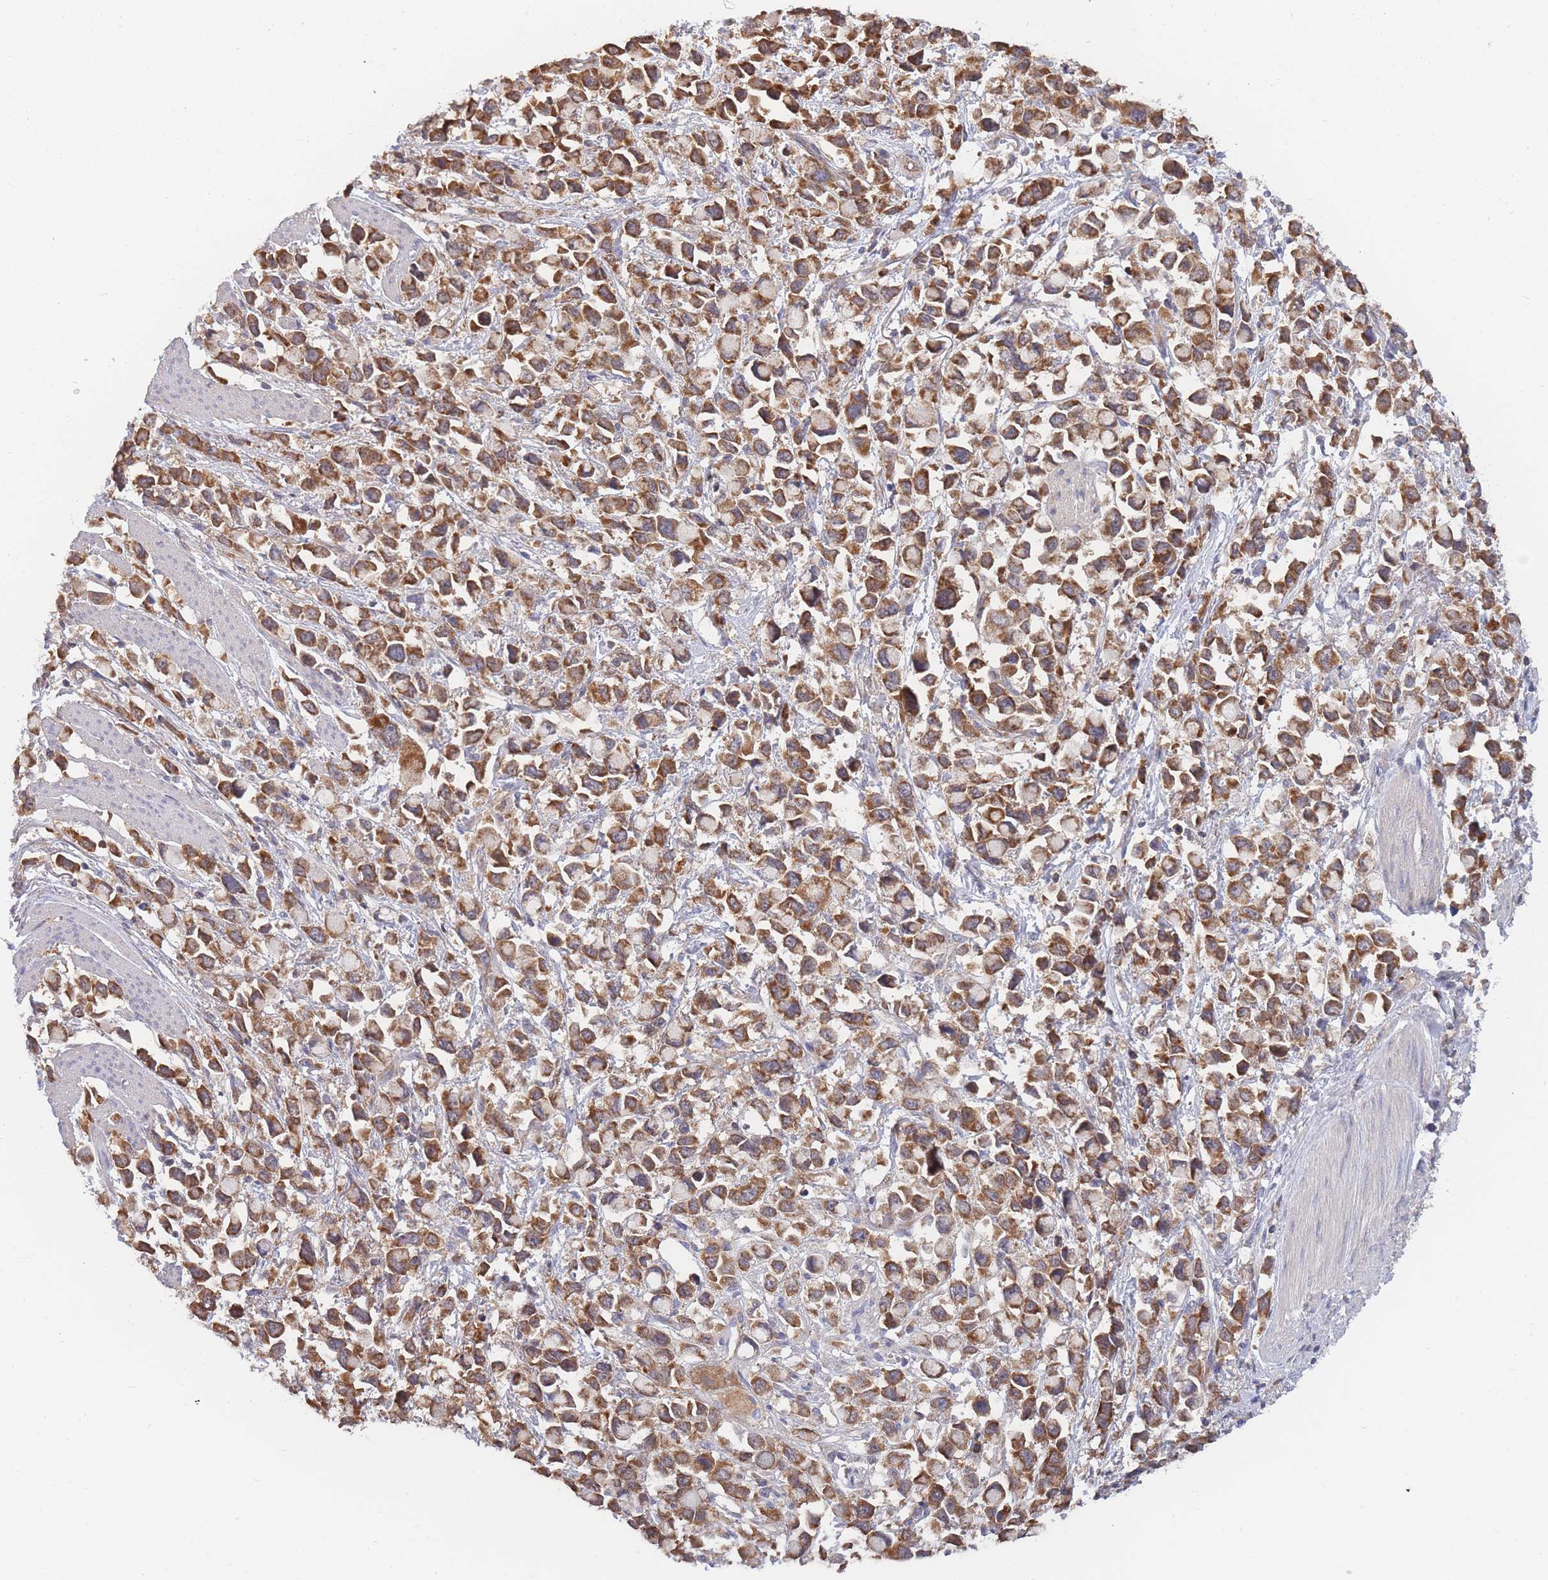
{"staining": {"intensity": "moderate", "quantity": ">75%", "location": "cytoplasmic/membranous"}, "tissue": "stomach cancer", "cell_type": "Tumor cells", "image_type": "cancer", "snomed": [{"axis": "morphology", "description": "Adenocarcinoma, NOS"}, {"axis": "topography", "description": "Stomach"}], "caption": "The micrograph exhibits a brown stain indicating the presence of a protein in the cytoplasmic/membranous of tumor cells in stomach cancer.", "gene": "MRPS18B", "patient": {"sex": "female", "age": 81}}